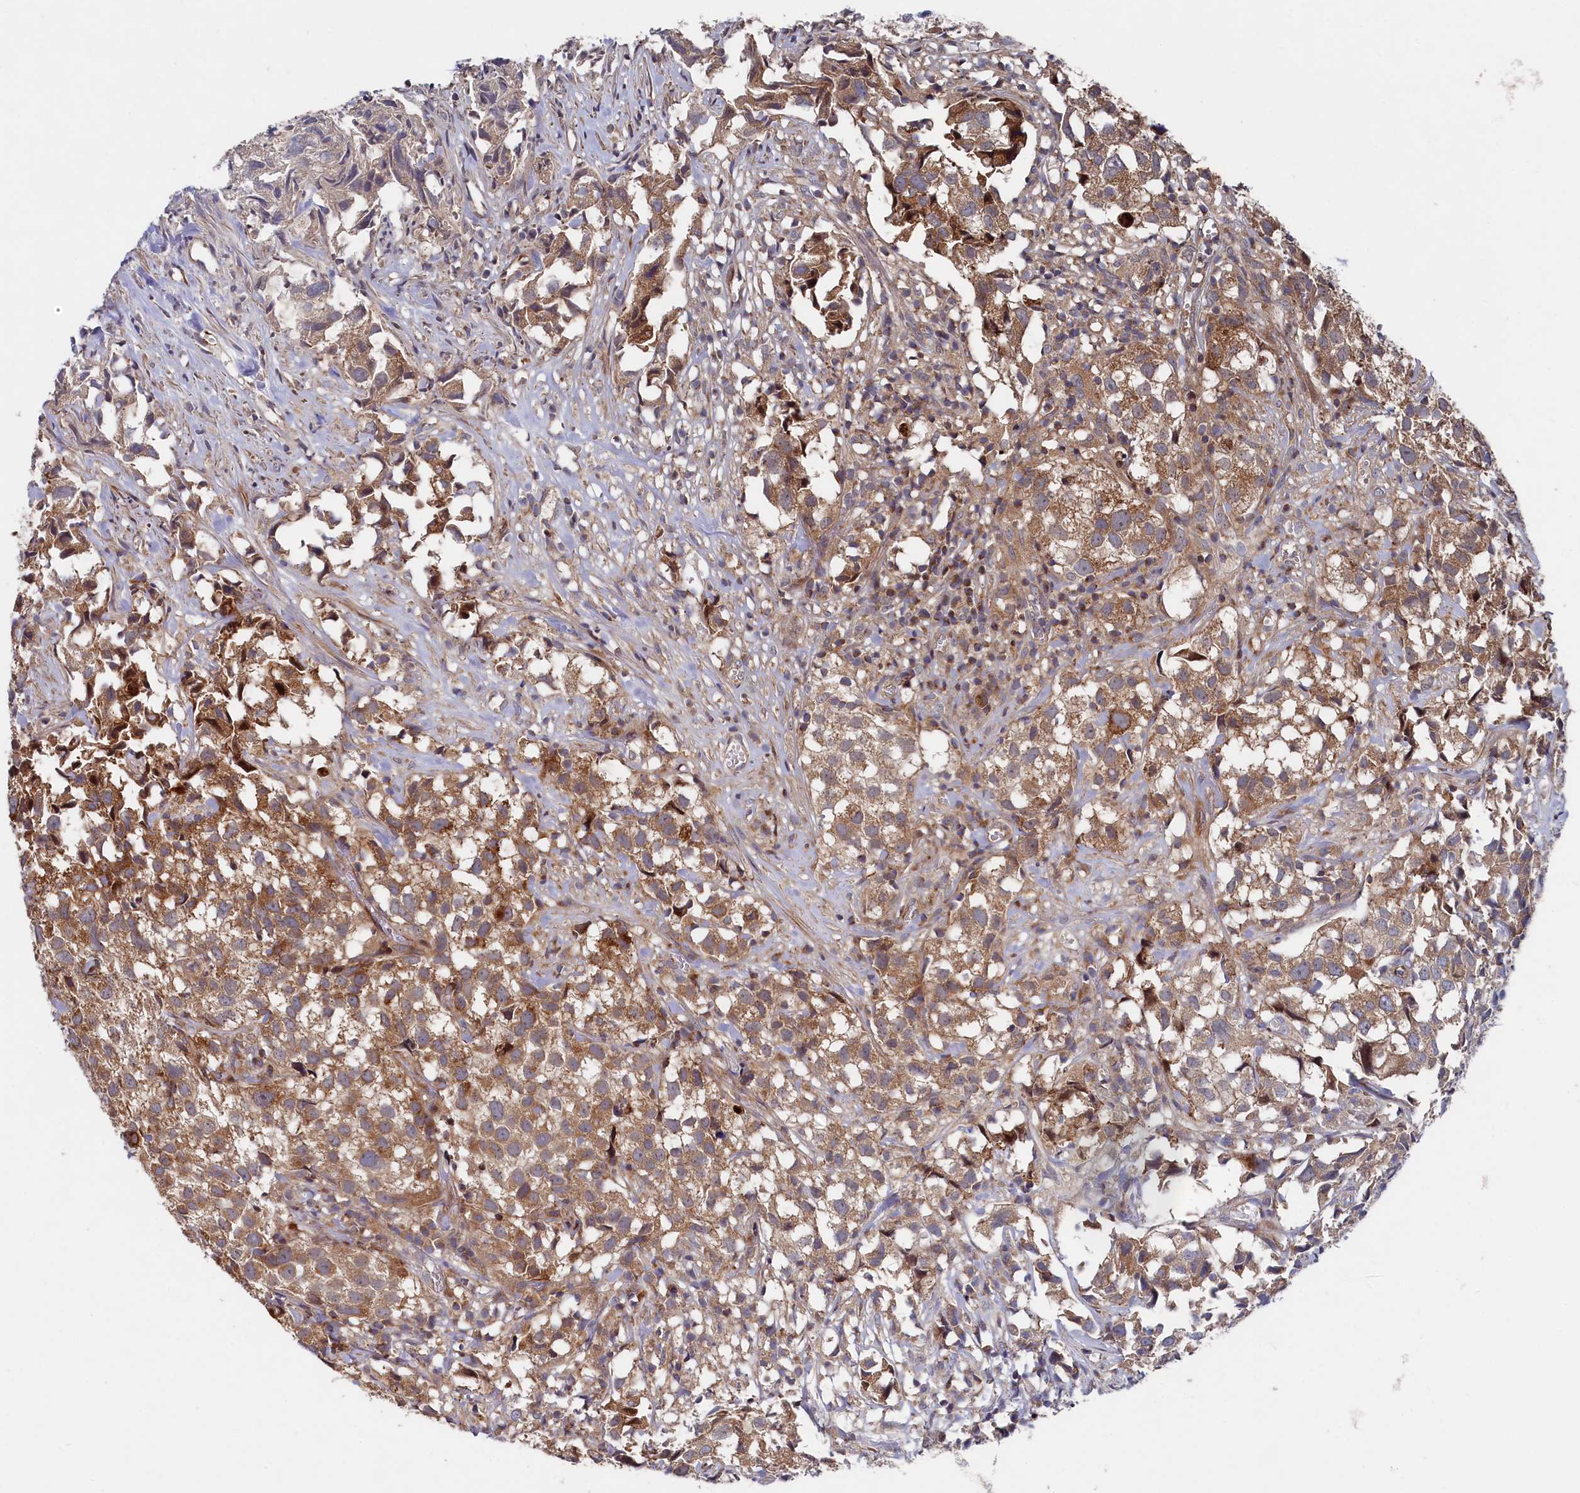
{"staining": {"intensity": "moderate", "quantity": "25%-75%", "location": "cytoplasmic/membranous"}, "tissue": "urothelial cancer", "cell_type": "Tumor cells", "image_type": "cancer", "snomed": [{"axis": "morphology", "description": "Urothelial carcinoma, High grade"}, {"axis": "topography", "description": "Urinary bladder"}], "caption": "Moderate cytoplasmic/membranous protein expression is identified in about 25%-75% of tumor cells in urothelial carcinoma (high-grade).", "gene": "SUPV3L1", "patient": {"sex": "female", "age": 75}}